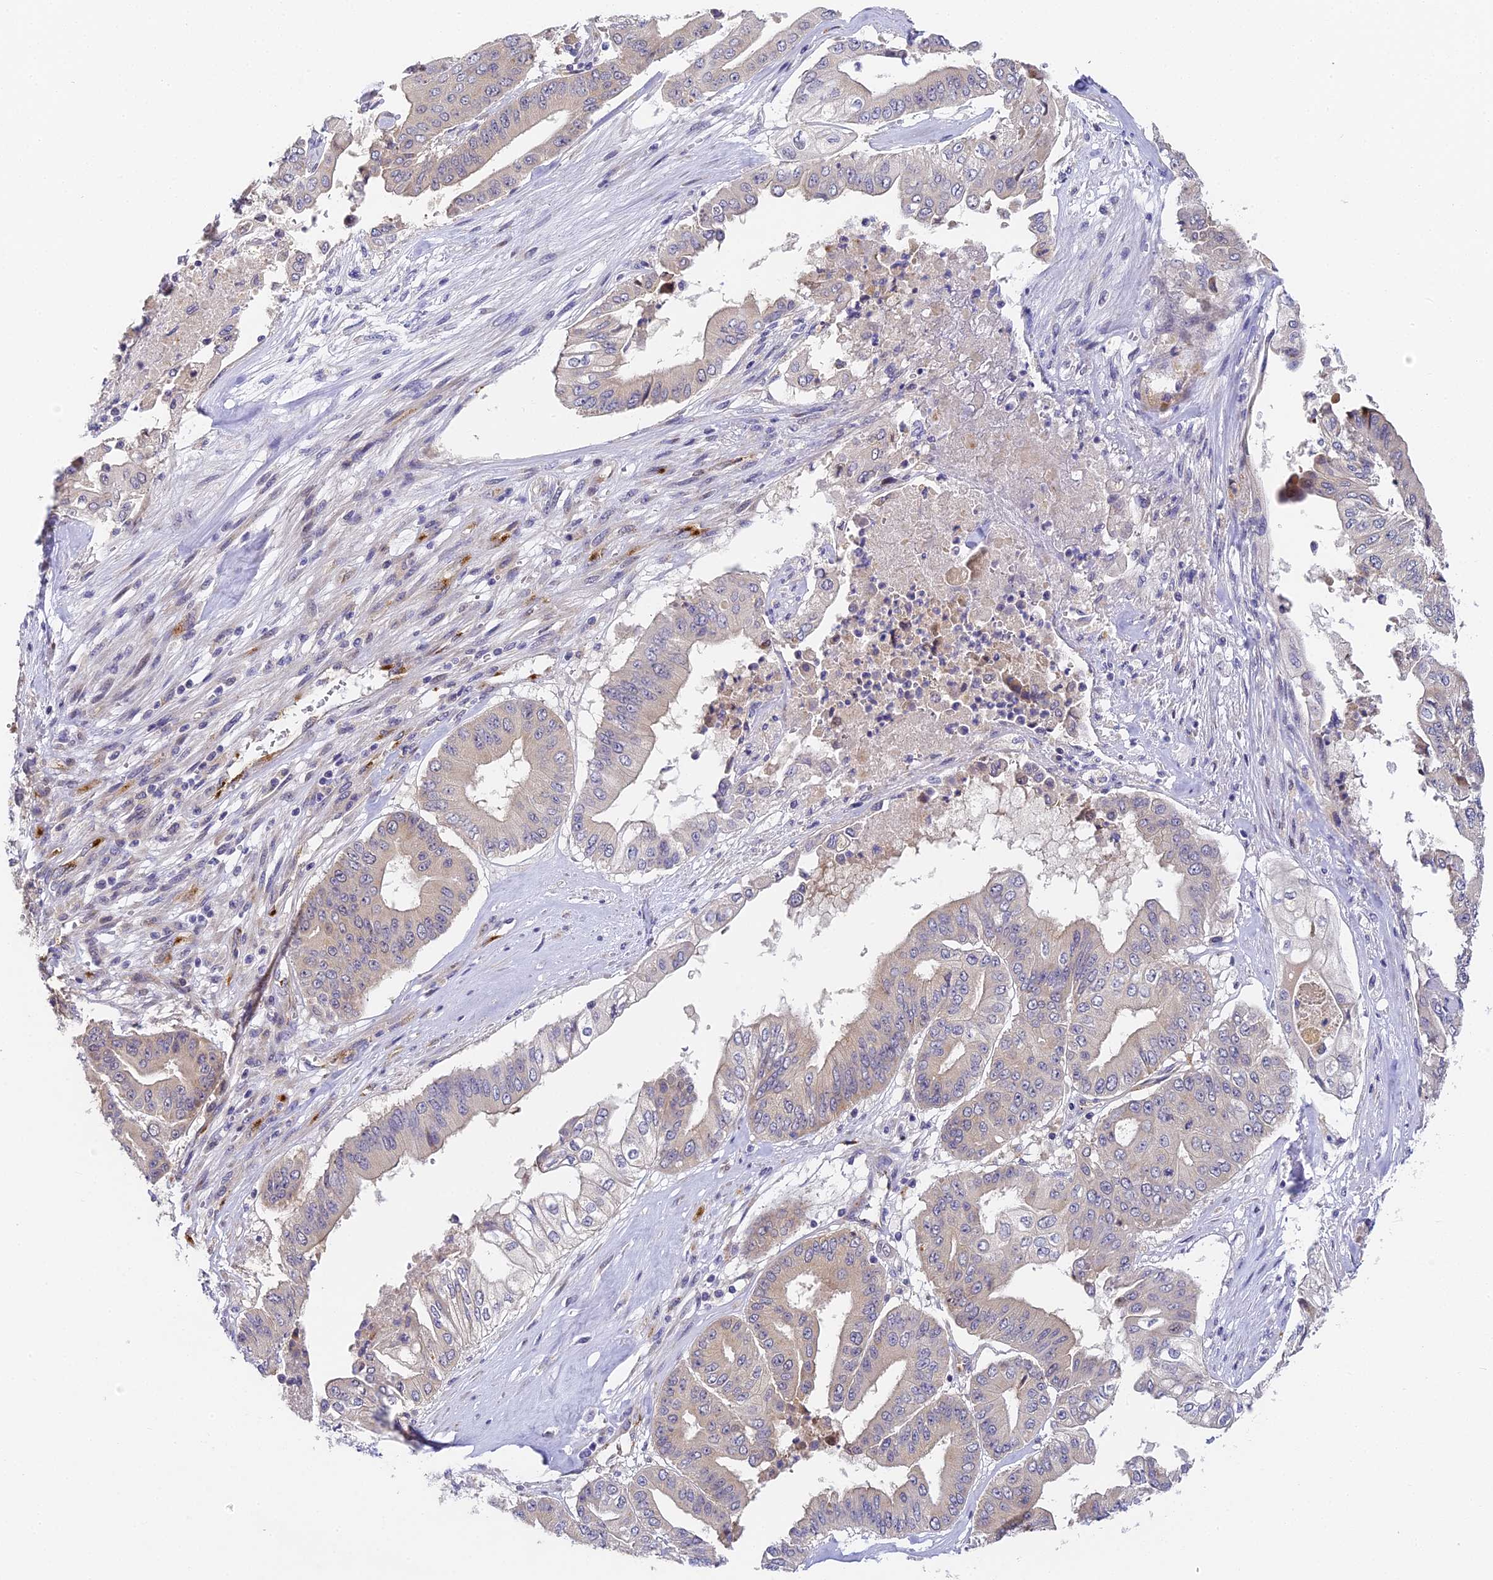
{"staining": {"intensity": "weak", "quantity": "25%-75%", "location": "cytoplasmic/membranous"}, "tissue": "pancreatic cancer", "cell_type": "Tumor cells", "image_type": "cancer", "snomed": [{"axis": "morphology", "description": "Adenocarcinoma, NOS"}, {"axis": "topography", "description": "Pancreas"}], "caption": "This image reveals immunohistochemistry staining of human pancreatic cancer, with low weak cytoplasmic/membranous positivity in about 25%-75% of tumor cells.", "gene": "DNAAF10", "patient": {"sex": "female", "age": 77}}